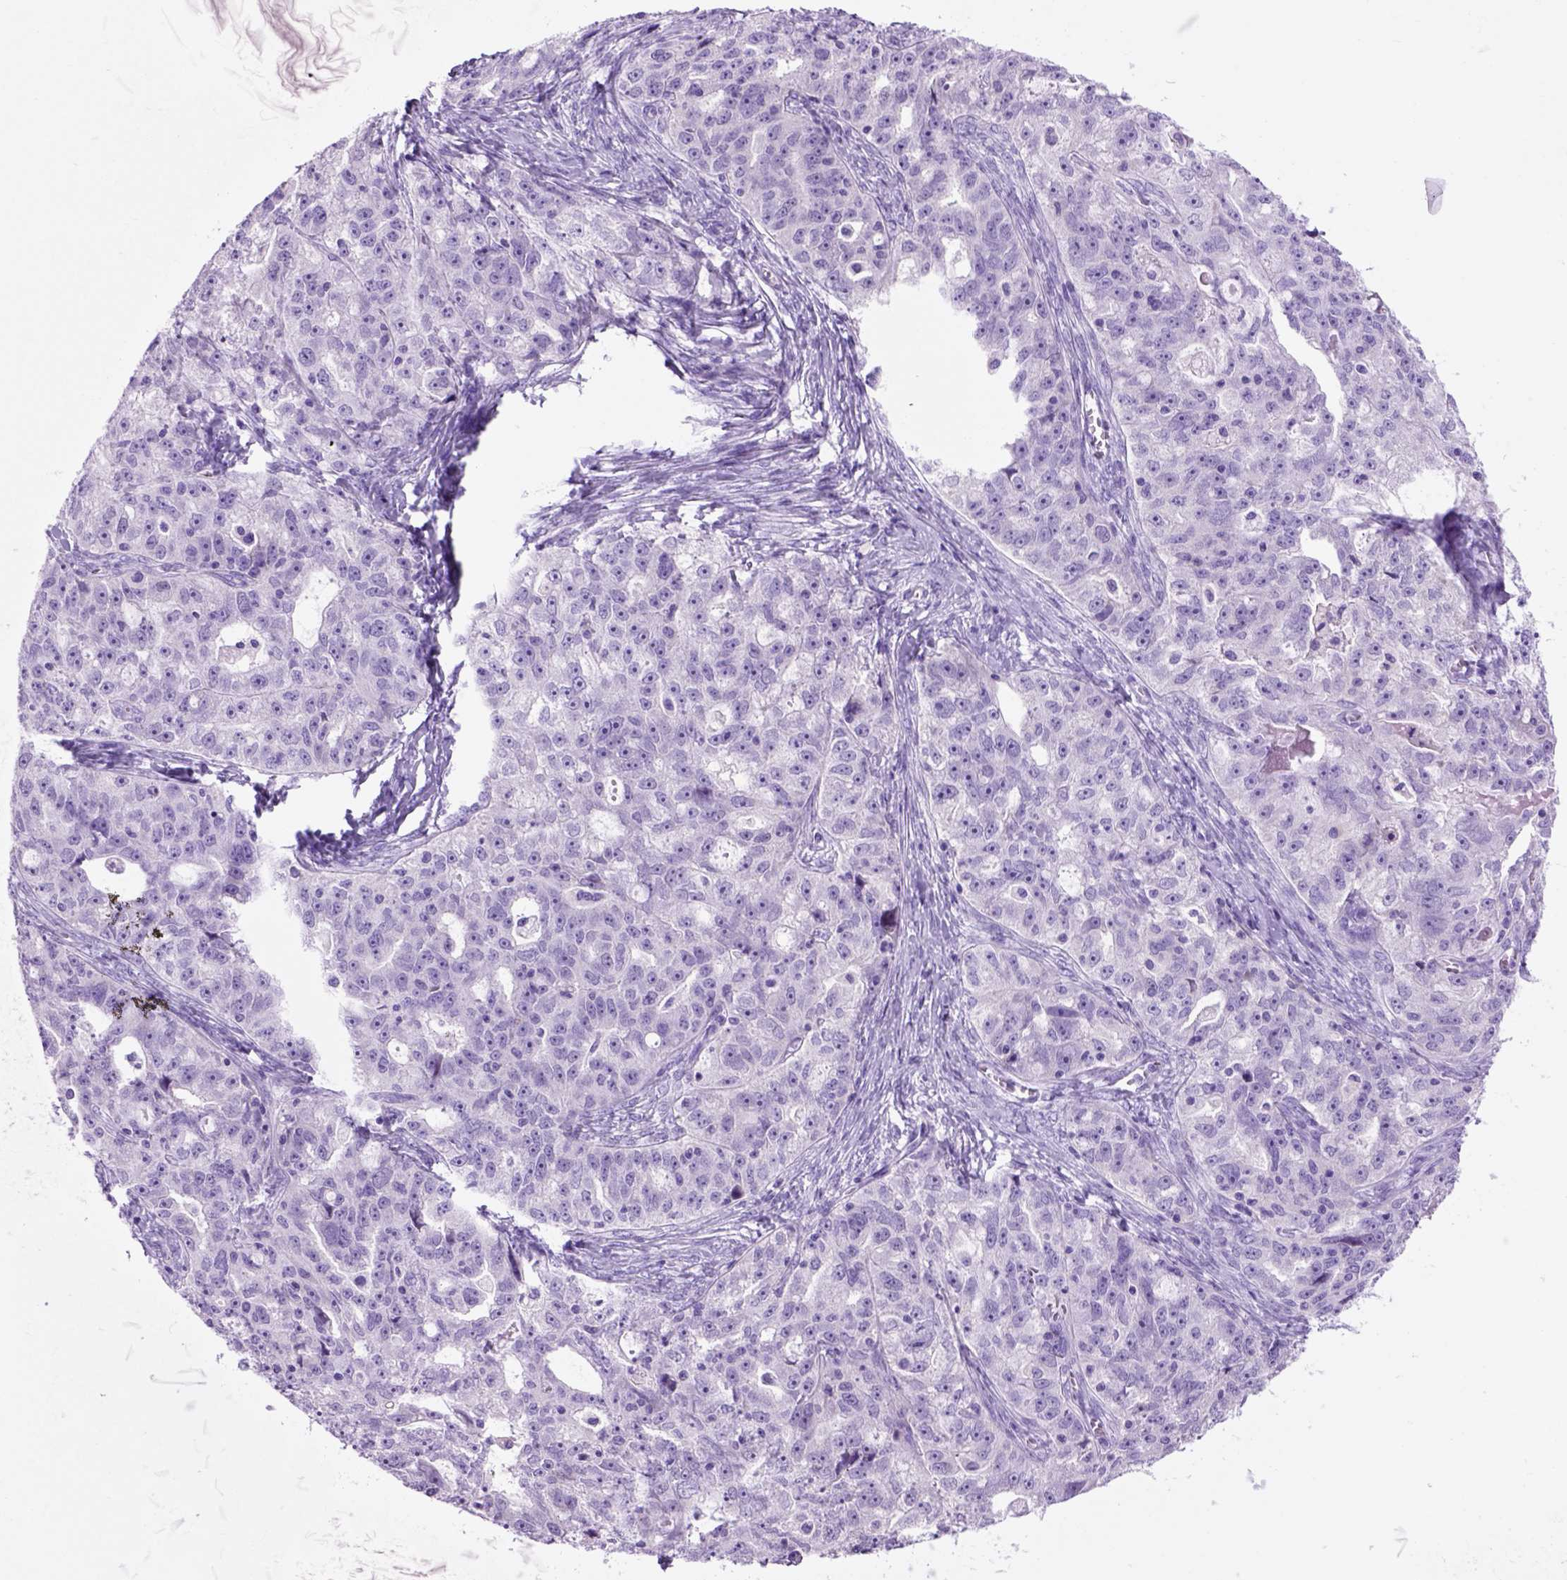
{"staining": {"intensity": "negative", "quantity": "none", "location": "none"}, "tissue": "ovarian cancer", "cell_type": "Tumor cells", "image_type": "cancer", "snomed": [{"axis": "morphology", "description": "Cystadenocarcinoma, serous, NOS"}, {"axis": "topography", "description": "Ovary"}], "caption": "Immunohistochemical staining of human ovarian cancer reveals no significant positivity in tumor cells.", "gene": "HHIPL2", "patient": {"sex": "female", "age": 51}}